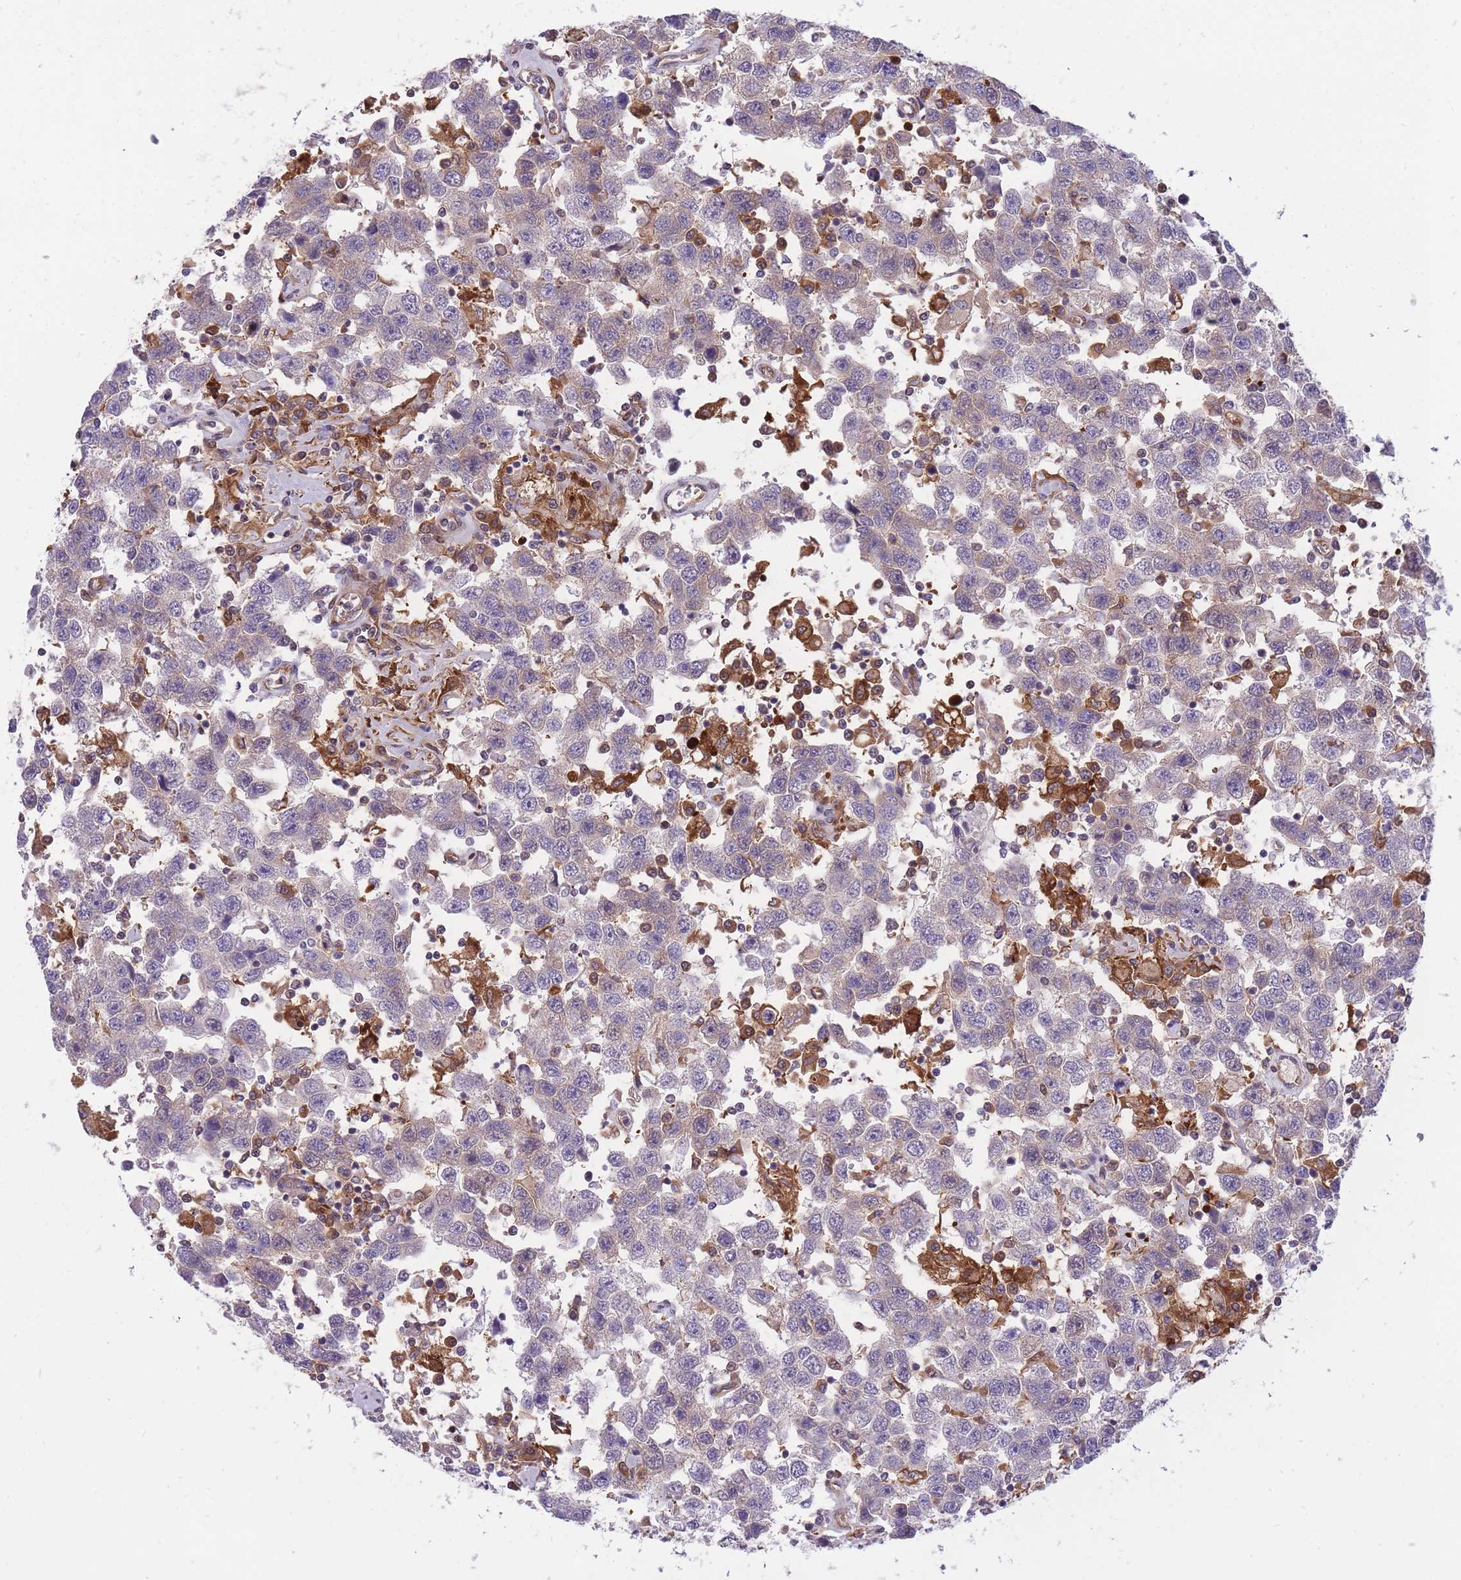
{"staining": {"intensity": "negative", "quantity": "none", "location": "none"}, "tissue": "testis cancer", "cell_type": "Tumor cells", "image_type": "cancer", "snomed": [{"axis": "morphology", "description": "Seminoma, NOS"}, {"axis": "topography", "description": "Testis"}], "caption": "Tumor cells show no significant positivity in testis cancer. (DAB (3,3'-diaminobenzidine) immunohistochemistry (IHC) visualized using brightfield microscopy, high magnification).", "gene": "CRYGN", "patient": {"sex": "male", "age": 41}}